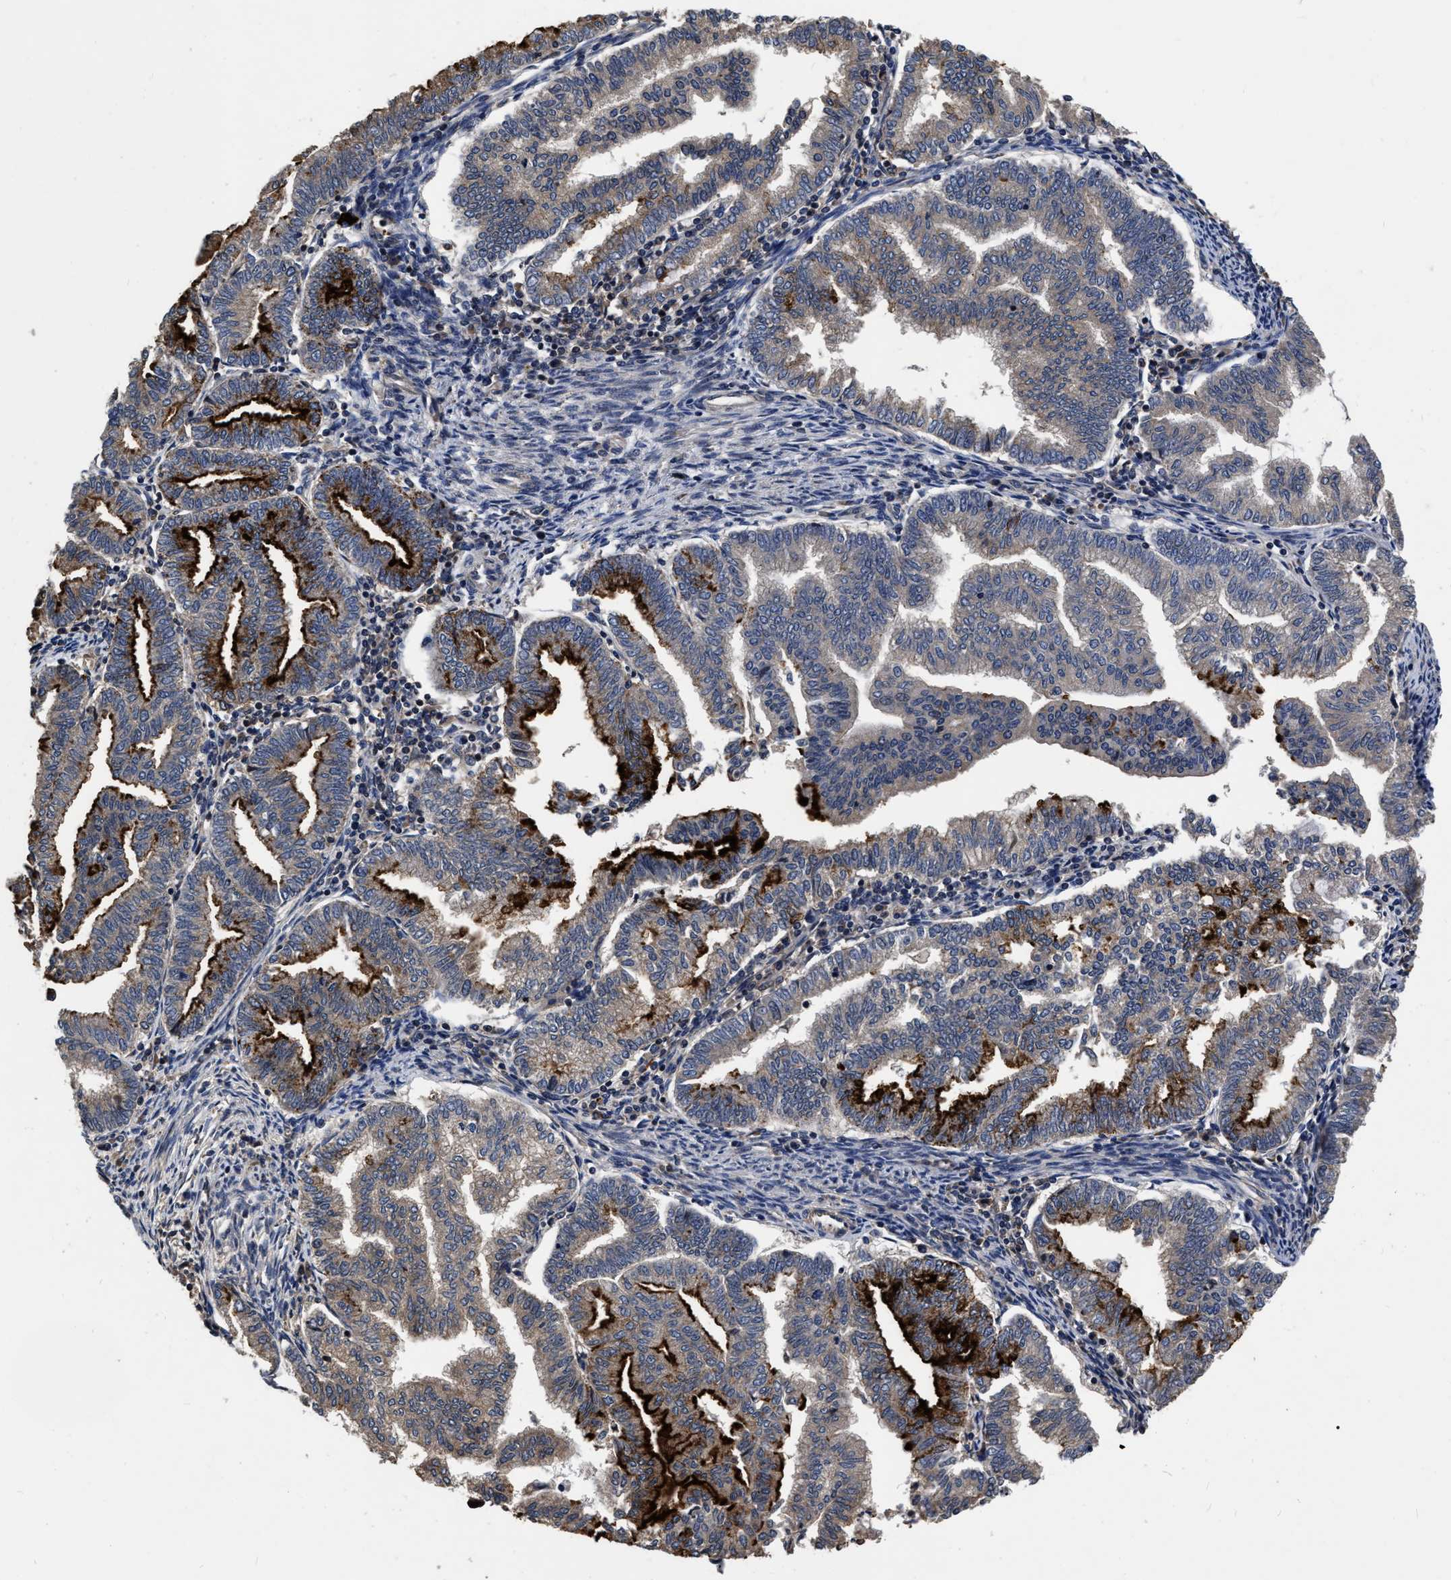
{"staining": {"intensity": "strong", "quantity": "<25%", "location": "cytoplasmic/membranous"}, "tissue": "endometrial cancer", "cell_type": "Tumor cells", "image_type": "cancer", "snomed": [{"axis": "morphology", "description": "Polyp, NOS"}, {"axis": "morphology", "description": "Adenocarcinoma, NOS"}, {"axis": "morphology", "description": "Adenoma, NOS"}, {"axis": "topography", "description": "Endometrium"}], "caption": "A brown stain labels strong cytoplasmic/membranous positivity of a protein in human endometrial adenocarcinoma tumor cells.", "gene": "ABCG8", "patient": {"sex": "female", "age": 79}}